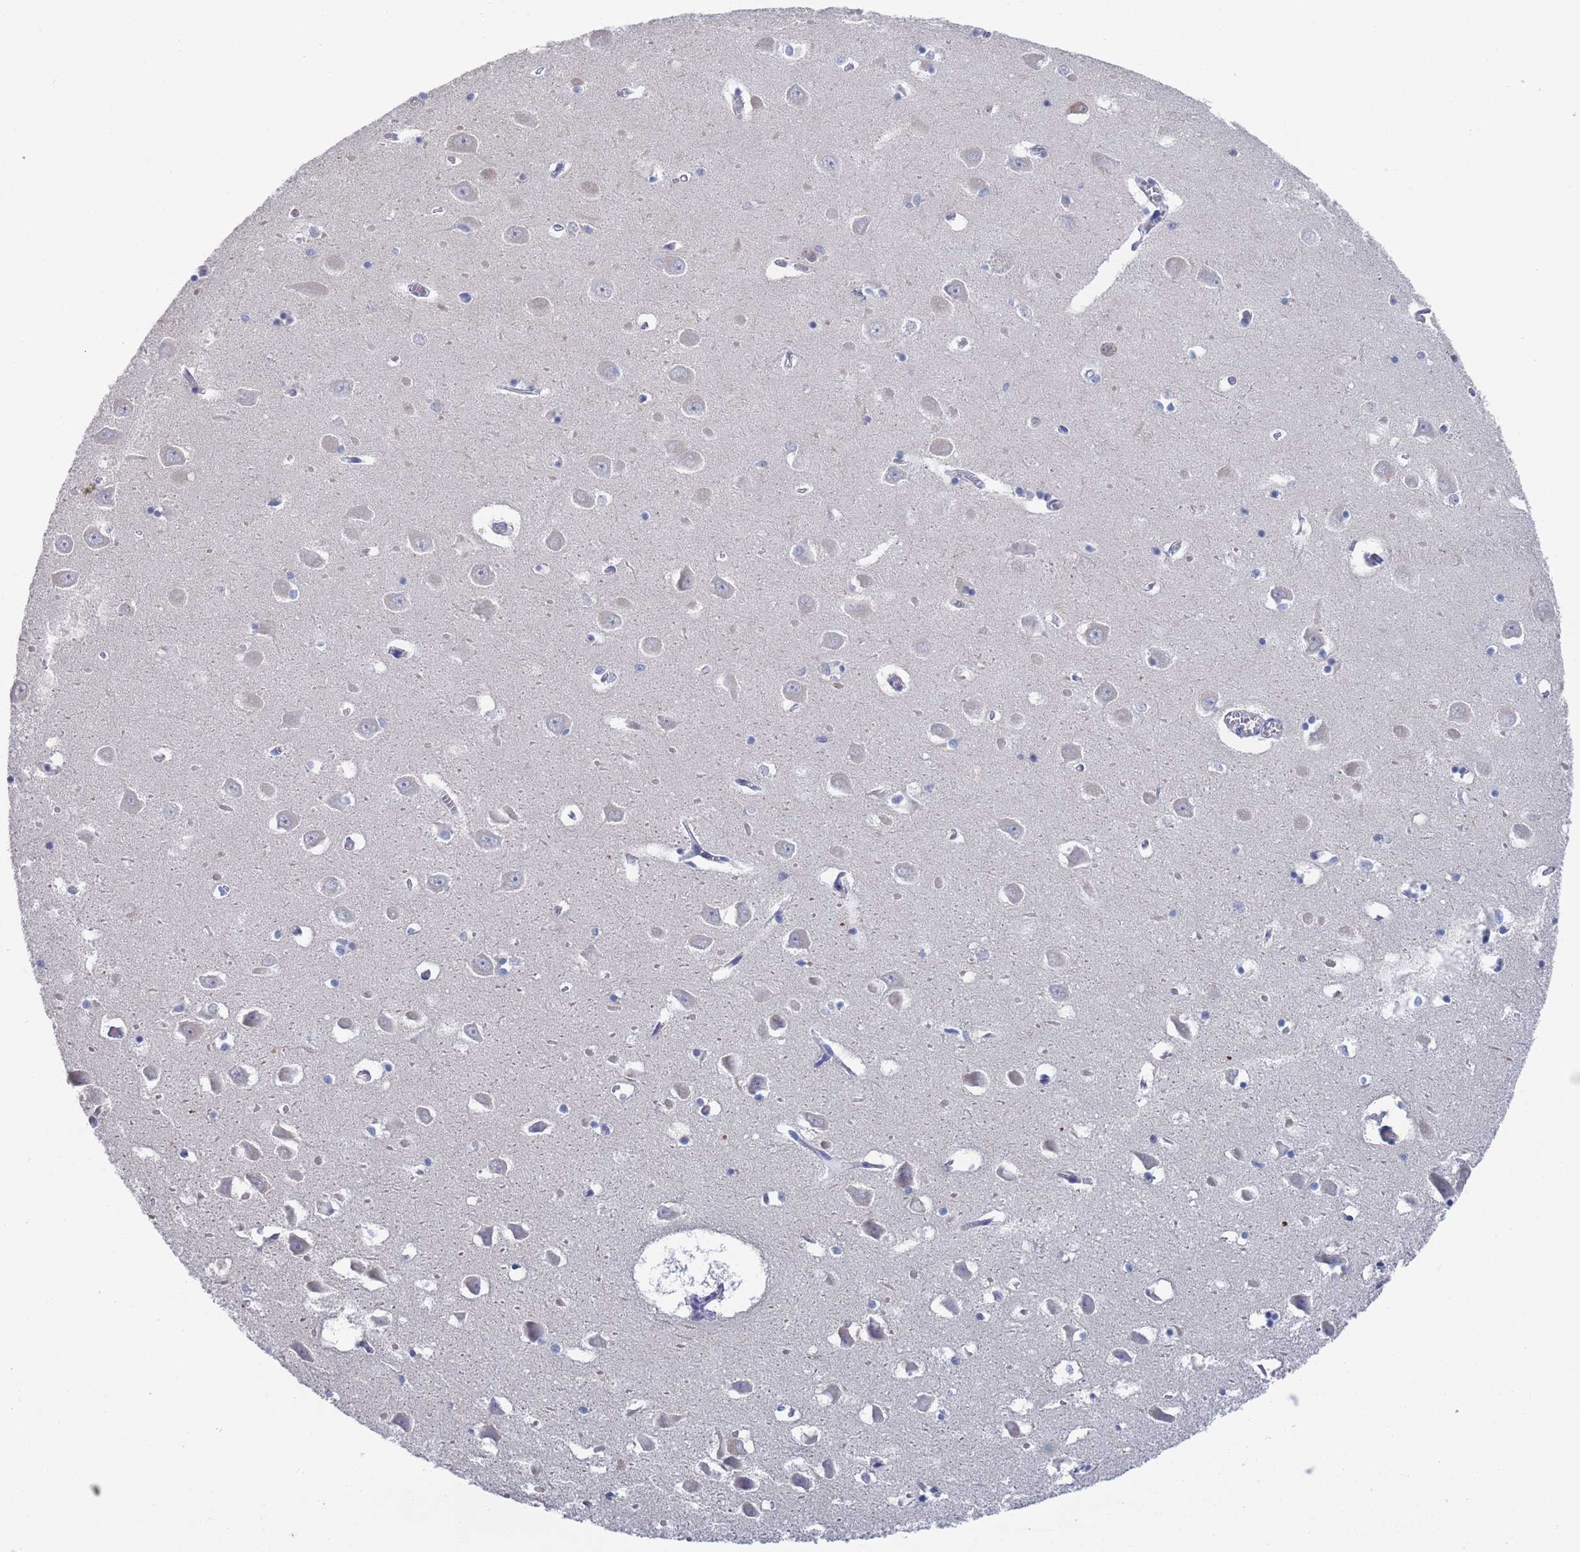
{"staining": {"intensity": "negative", "quantity": "none", "location": "none"}, "tissue": "hippocampus", "cell_type": "Glial cells", "image_type": "normal", "snomed": [{"axis": "morphology", "description": "Normal tissue, NOS"}, {"axis": "topography", "description": "Hippocampus"}], "caption": "An image of hippocampus stained for a protein reveals no brown staining in glial cells. (Immunohistochemistry (ihc), brightfield microscopy, high magnification).", "gene": "TMCO3", "patient": {"sex": "male", "age": 70}}